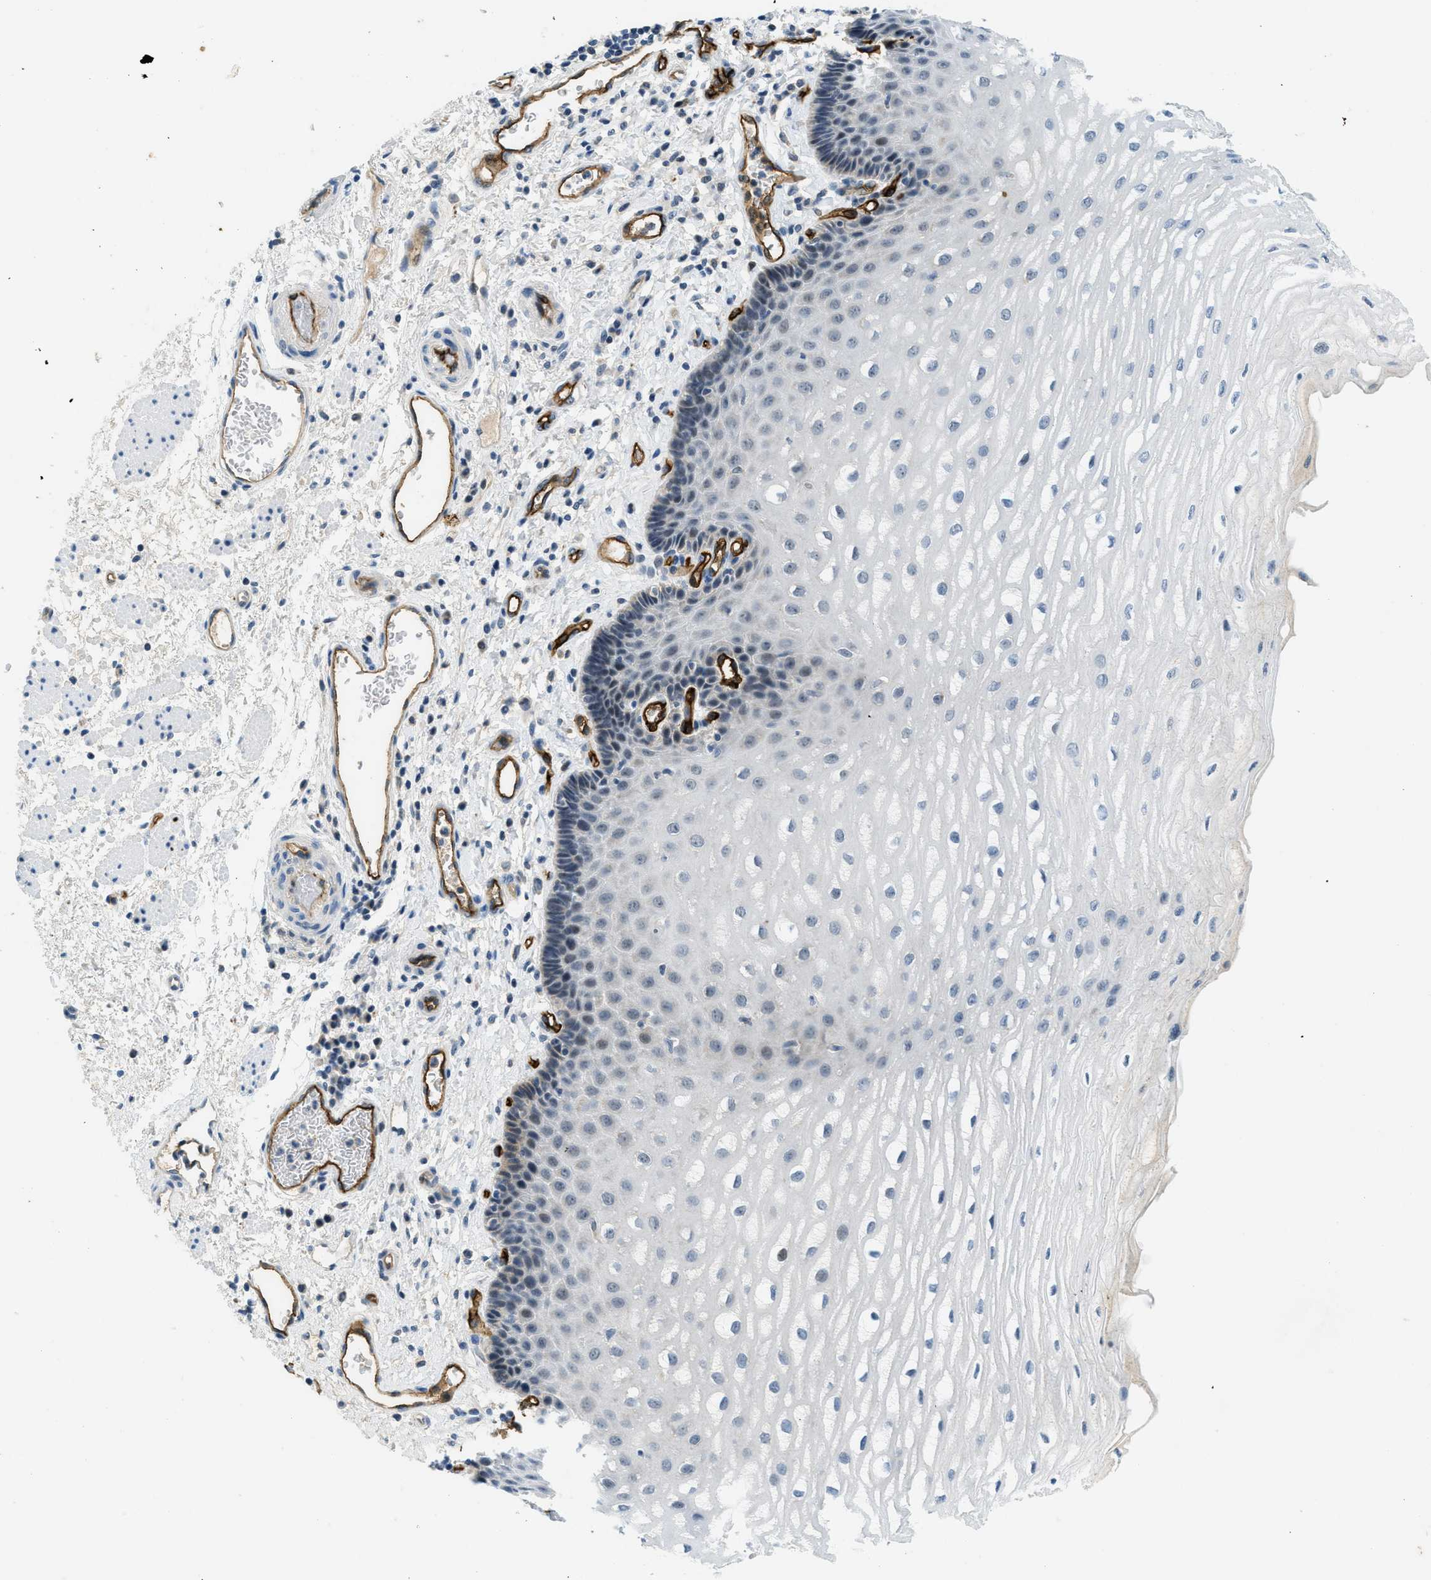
{"staining": {"intensity": "negative", "quantity": "none", "location": "none"}, "tissue": "esophagus", "cell_type": "Squamous epithelial cells", "image_type": "normal", "snomed": [{"axis": "morphology", "description": "Normal tissue, NOS"}, {"axis": "topography", "description": "Esophagus"}], "caption": "Immunohistochemistry of normal esophagus demonstrates no positivity in squamous epithelial cells.", "gene": "SLCO2A1", "patient": {"sex": "male", "age": 54}}